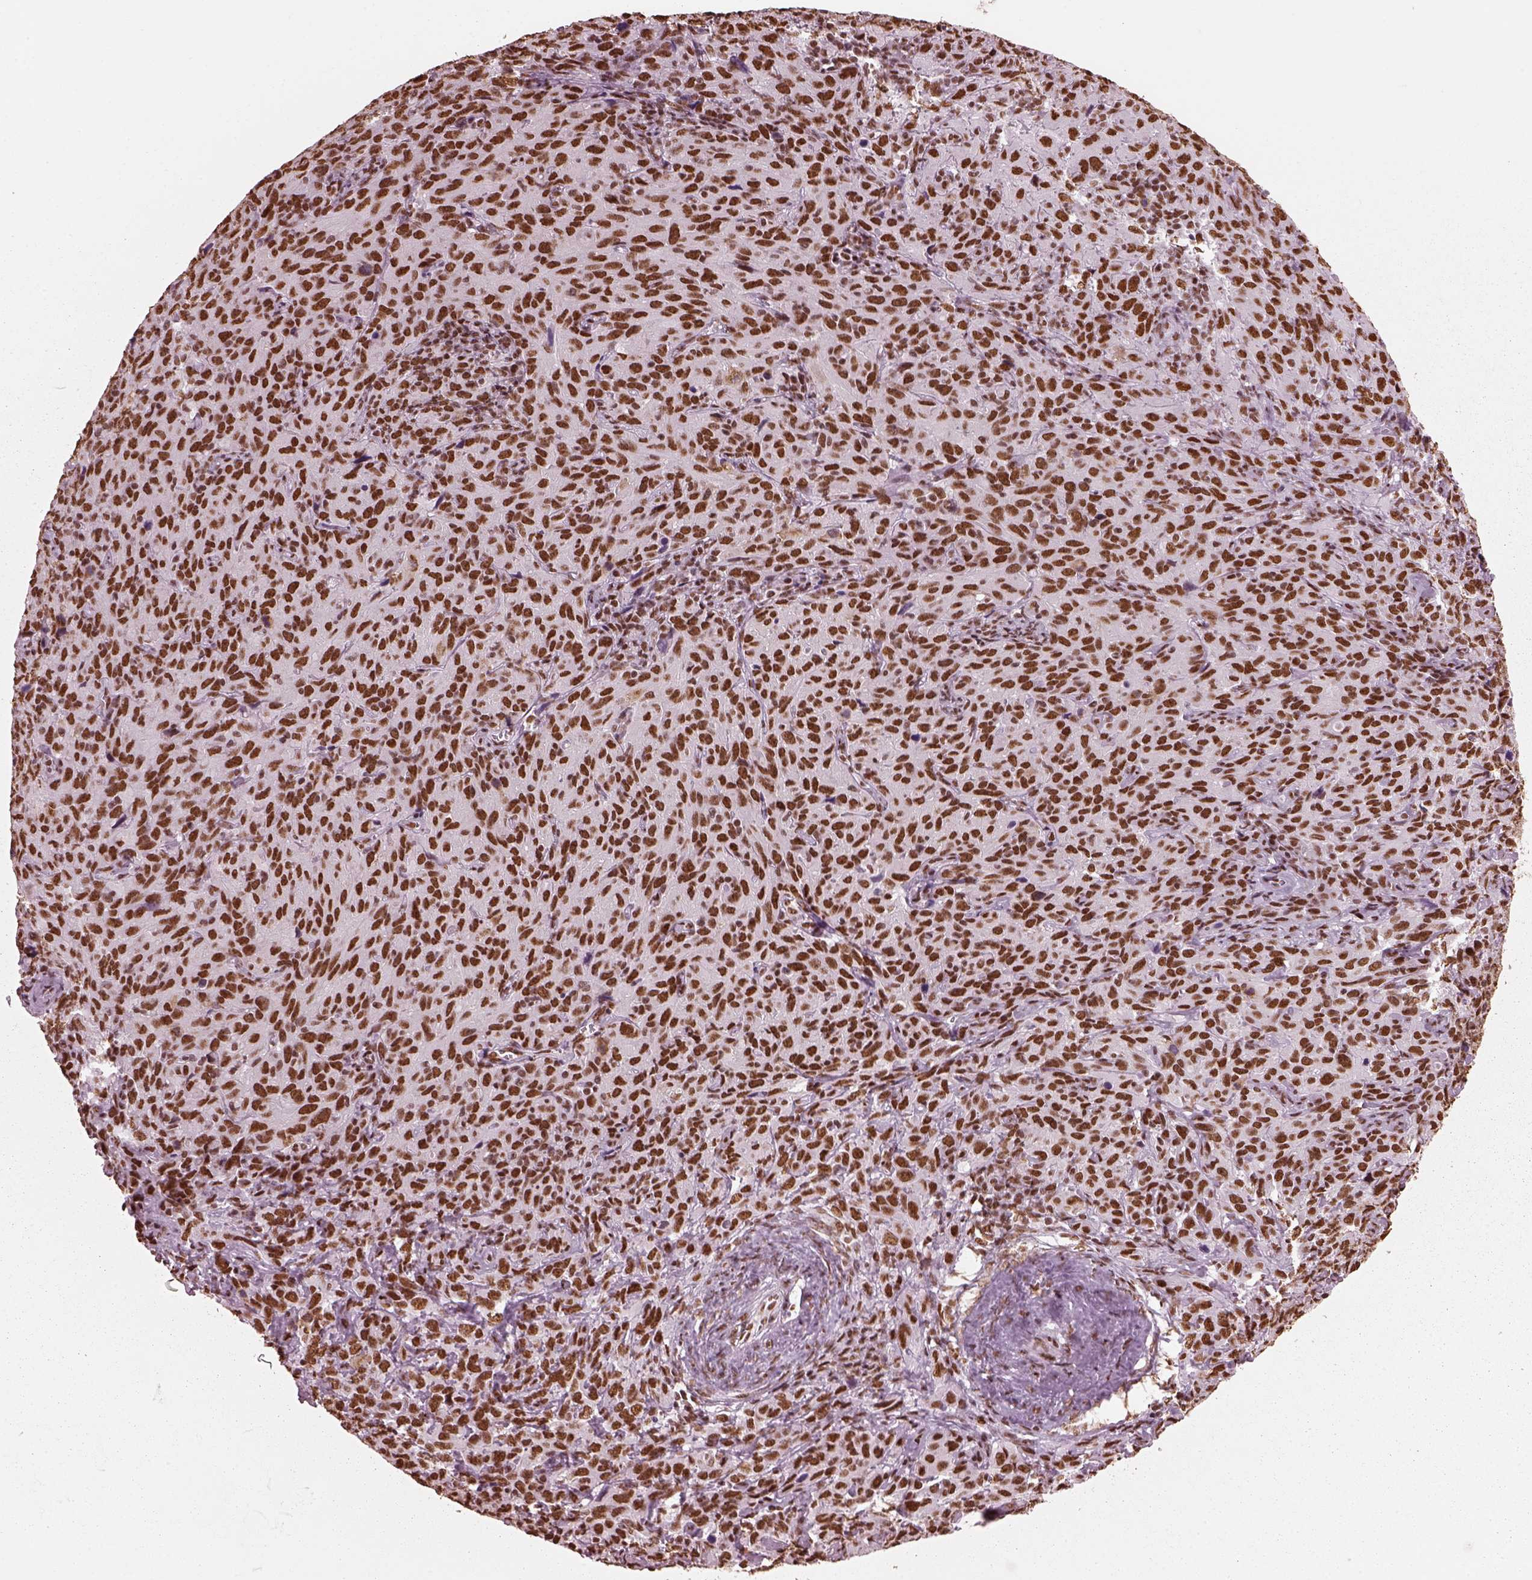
{"staining": {"intensity": "strong", "quantity": ">75%", "location": "nuclear"}, "tissue": "cervical cancer", "cell_type": "Tumor cells", "image_type": "cancer", "snomed": [{"axis": "morphology", "description": "Squamous cell carcinoma, NOS"}, {"axis": "topography", "description": "Cervix"}], "caption": "The photomicrograph shows immunohistochemical staining of cervical squamous cell carcinoma. There is strong nuclear expression is appreciated in approximately >75% of tumor cells.", "gene": "CBFA2T3", "patient": {"sex": "female", "age": 51}}